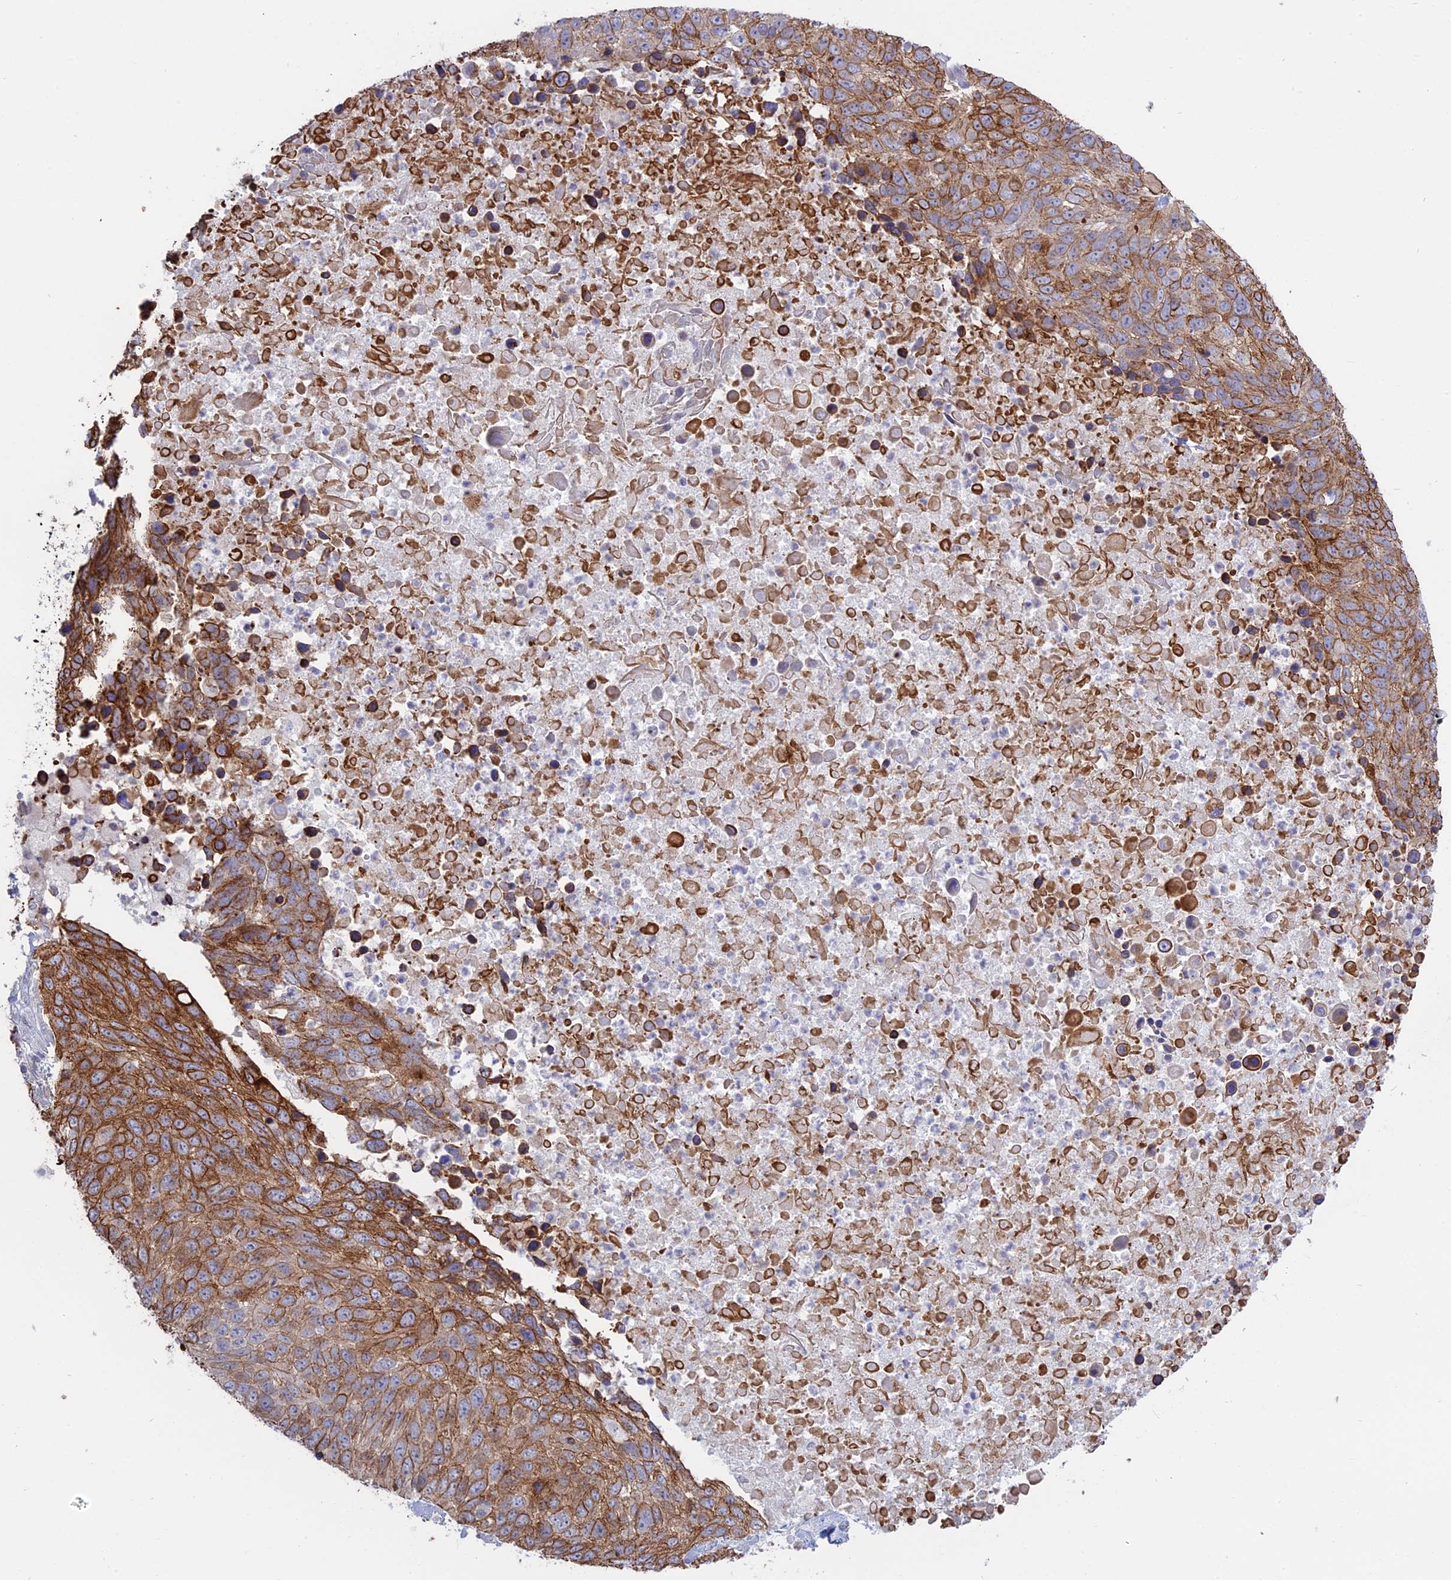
{"staining": {"intensity": "moderate", "quantity": "<25%", "location": "cytoplasmic/membranous"}, "tissue": "lung cancer", "cell_type": "Tumor cells", "image_type": "cancer", "snomed": [{"axis": "morphology", "description": "Normal tissue, NOS"}, {"axis": "morphology", "description": "Squamous cell carcinoma, NOS"}, {"axis": "topography", "description": "Lymph node"}, {"axis": "topography", "description": "Lung"}], "caption": "Lung cancer (squamous cell carcinoma) was stained to show a protein in brown. There is low levels of moderate cytoplasmic/membranous positivity in approximately <25% of tumor cells.", "gene": "MYO5B", "patient": {"sex": "male", "age": 66}}